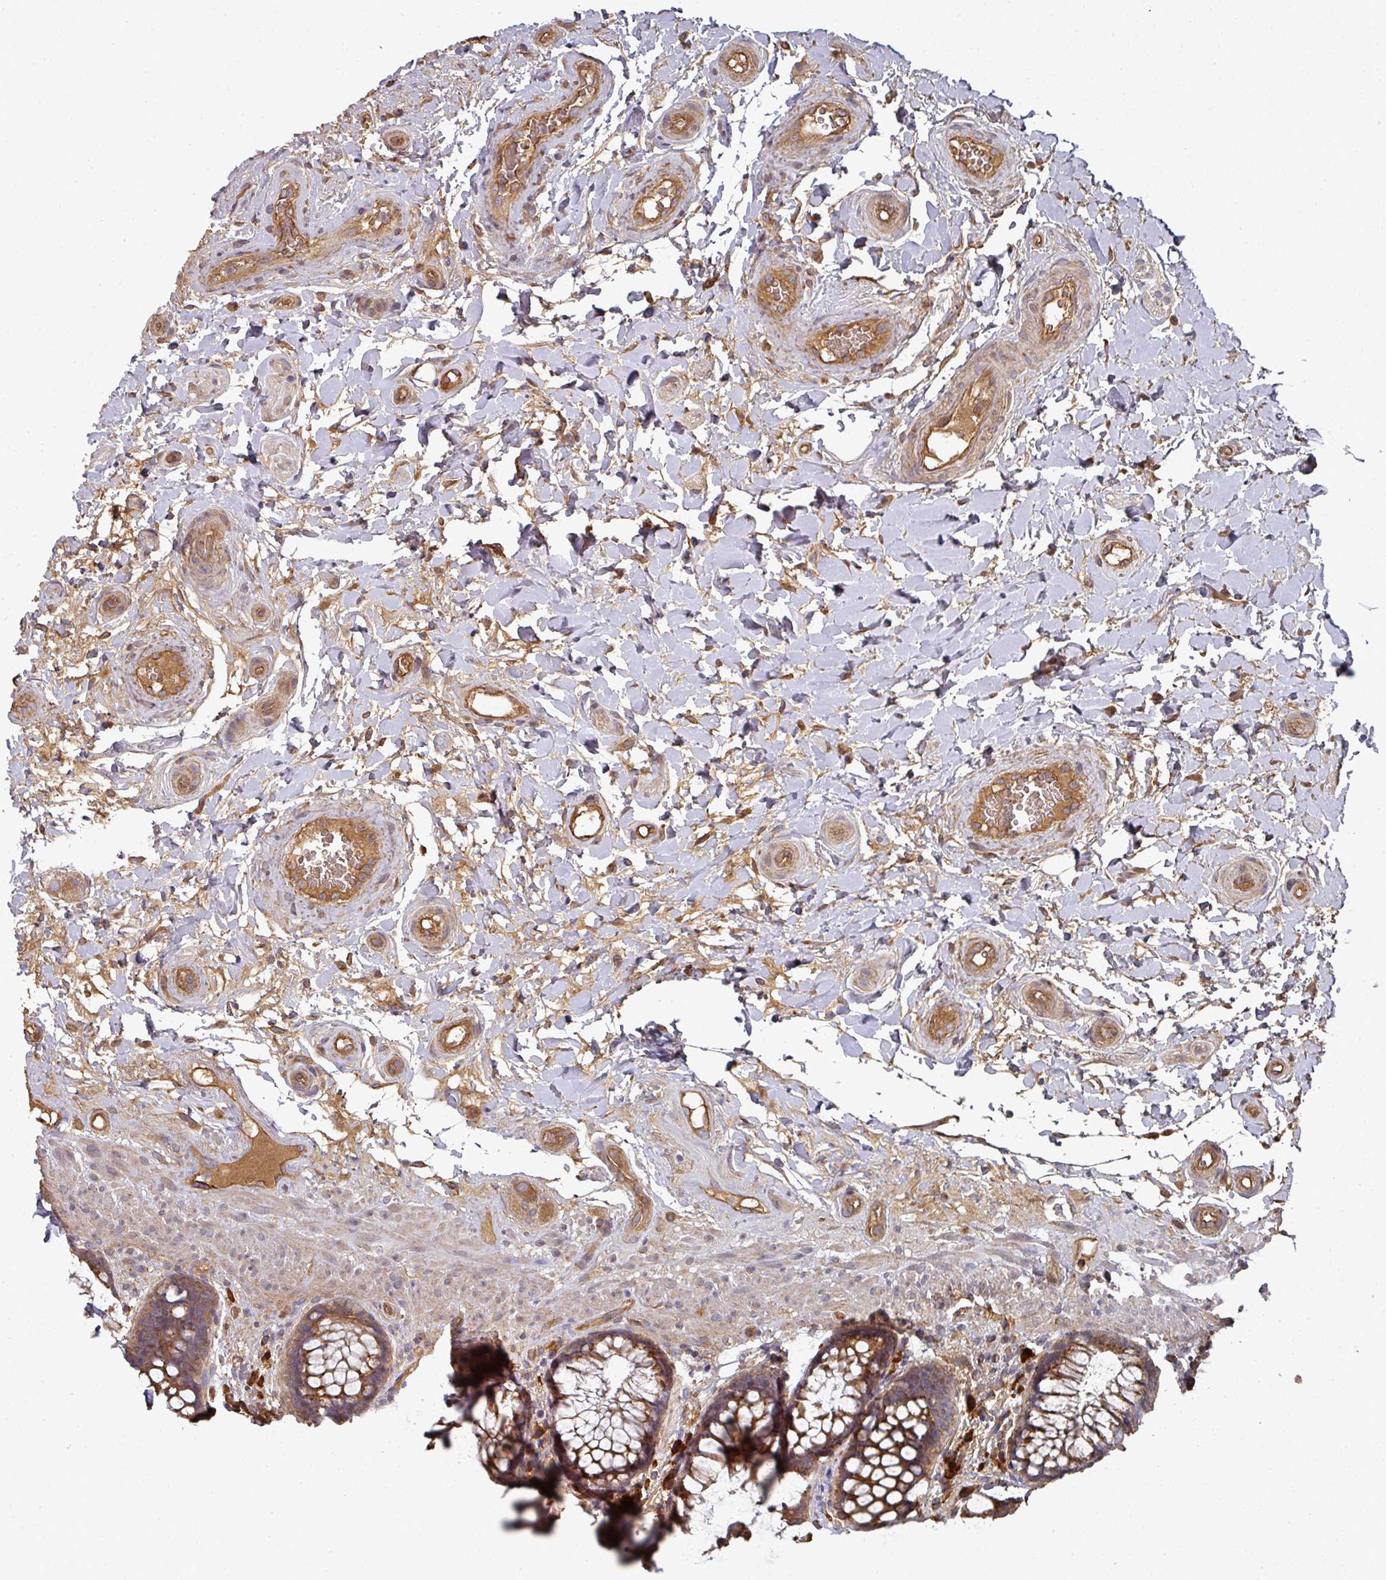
{"staining": {"intensity": "strong", "quantity": ">75%", "location": "cytoplasmic/membranous"}, "tissue": "rectum", "cell_type": "Glandular cells", "image_type": "normal", "snomed": [{"axis": "morphology", "description": "Normal tissue, NOS"}, {"axis": "topography", "description": "Rectum"}], "caption": "Immunohistochemistry (DAB (3,3'-diaminobenzidine)) staining of normal human rectum exhibits strong cytoplasmic/membranous protein positivity in approximately >75% of glandular cells.", "gene": "EDEM2", "patient": {"sex": "female", "age": 58}}